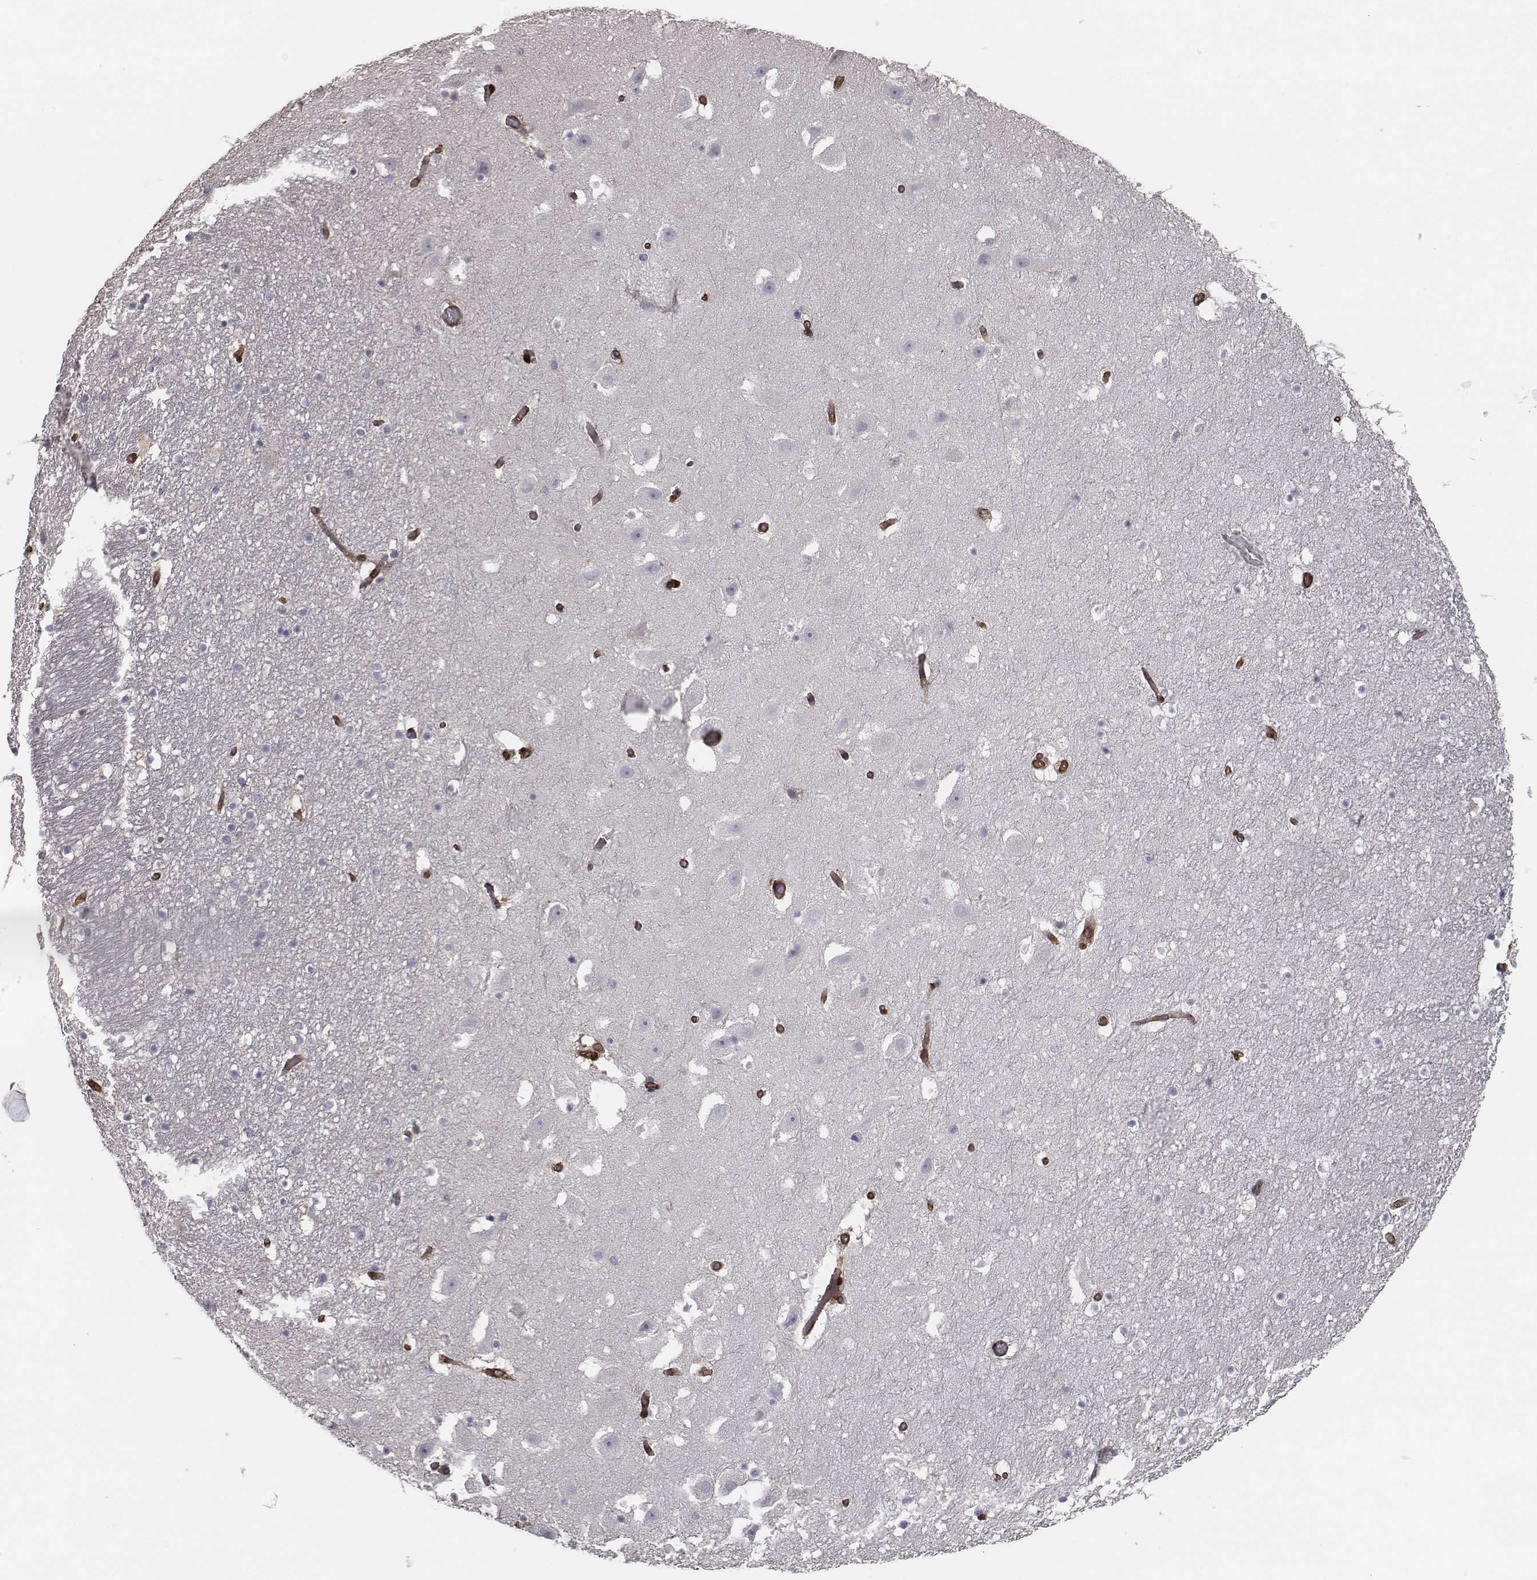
{"staining": {"intensity": "negative", "quantity": "none", "location": "none"}, "tissue": "hippocampus", "cell_type": "Glial cells", "image_type": "normal", "snomed": [{"axis": "morphology", "description": "Normal tissue, NOS"}, {"axis": "topography", "description": "Hippocampus"}], "caption": "Immunohistochemical staining of normal hippocampus reveals no significant expression in glial cells. (Stains: DAB (3,3'-diaminobenzidine) IHC with hematoxylin counter stain, Microscopy: brightfield microscopy at high magnification).", "gene": "ISYNA1", "patient": {"sex": "male", "age": 26}}